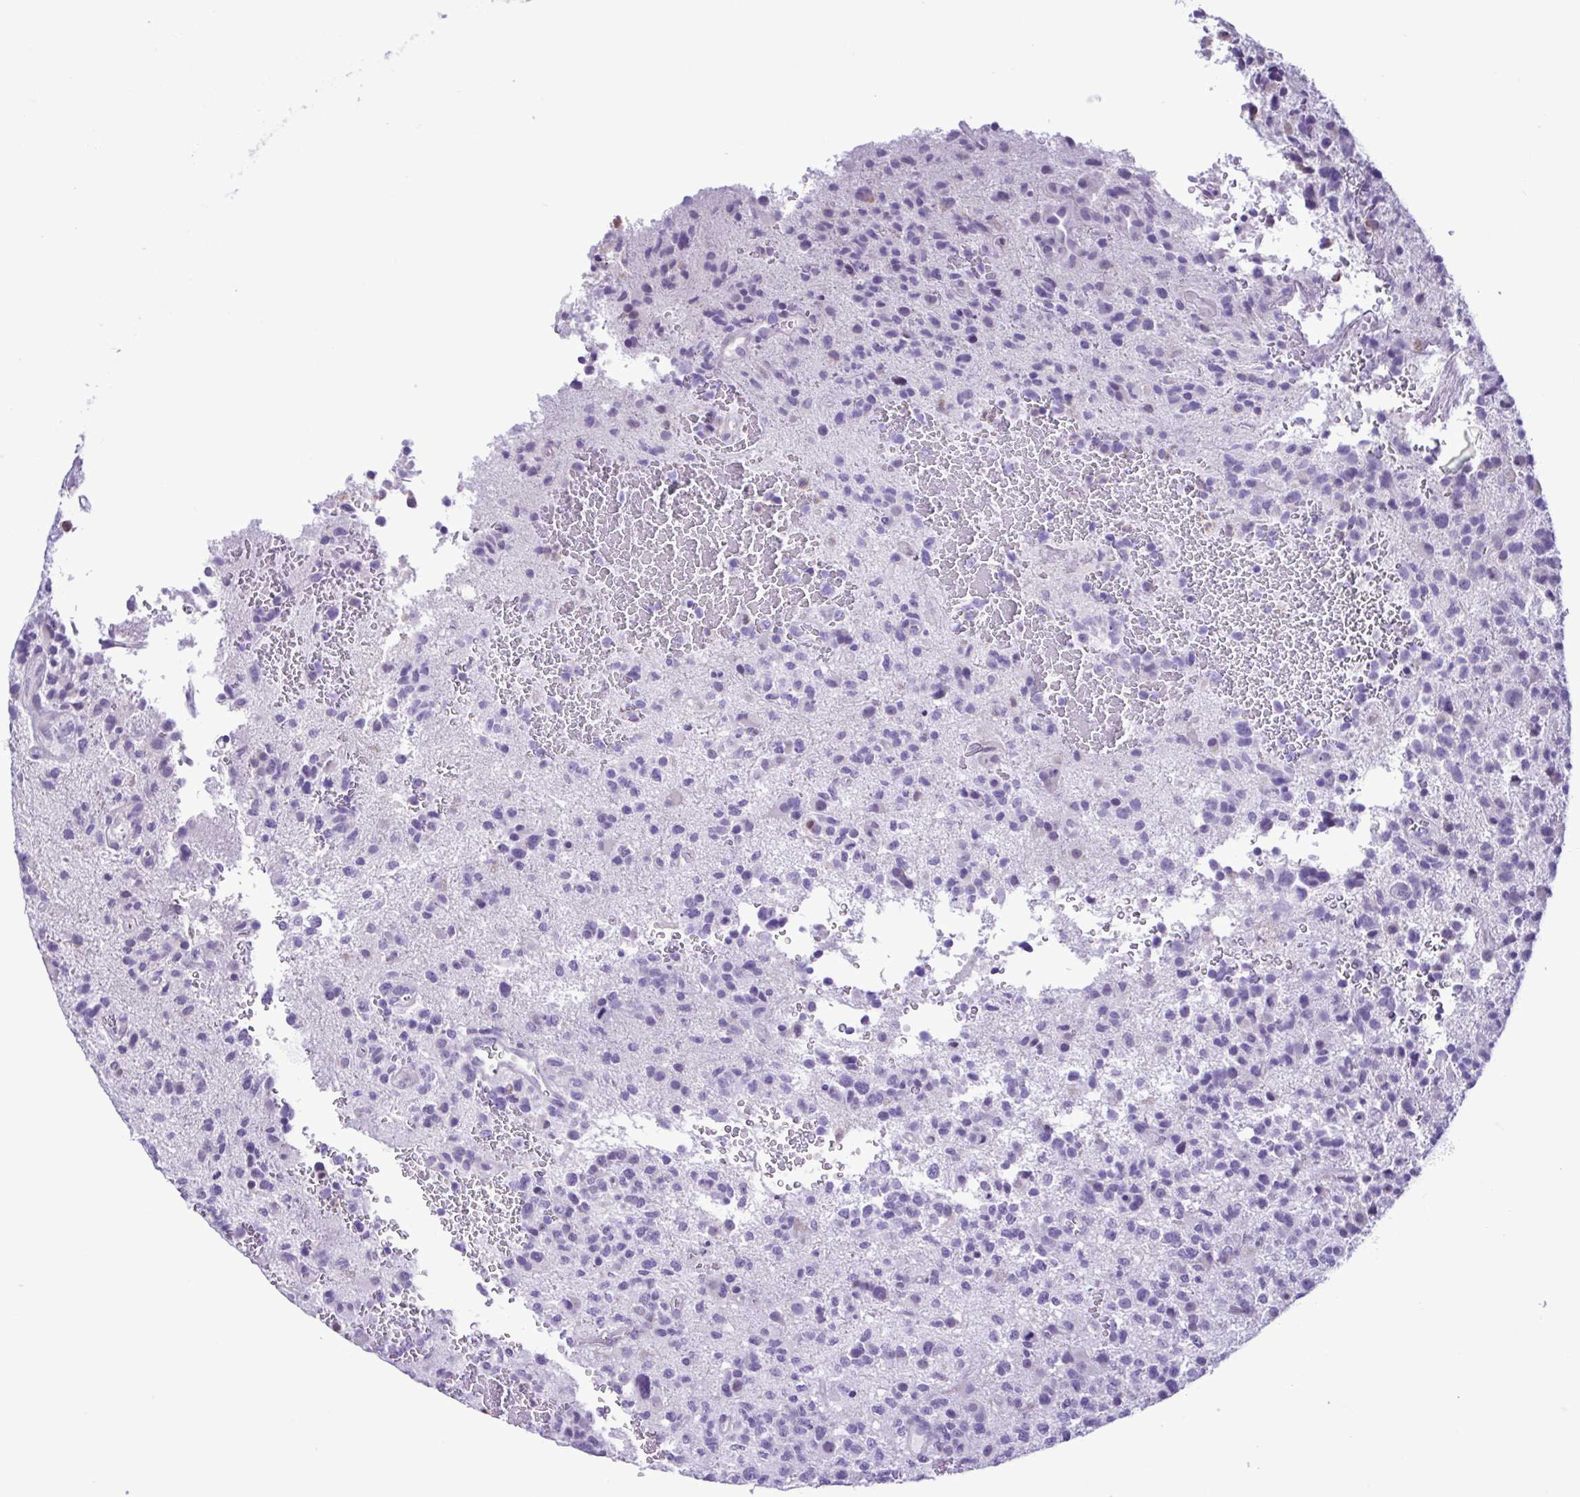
{"staining": {"intensity": "negative", "quantity": "none", "location": "none"}, "tissue": "glioma", "cell_type": "Tumor cells", "image_type": "cancer", "snomed": [{"axis": "morphology", "description": "Glioma, malignant, High grade"}, {"axis": "topography", "description": "Brain"}], "caption": "A high-resolution image shows immunohistochemistry (IHC) staining of glioma, which shows no significant expression in tumor cells.", "gene": "CBY2", "patient": {"sex": "female", "age": 71}}